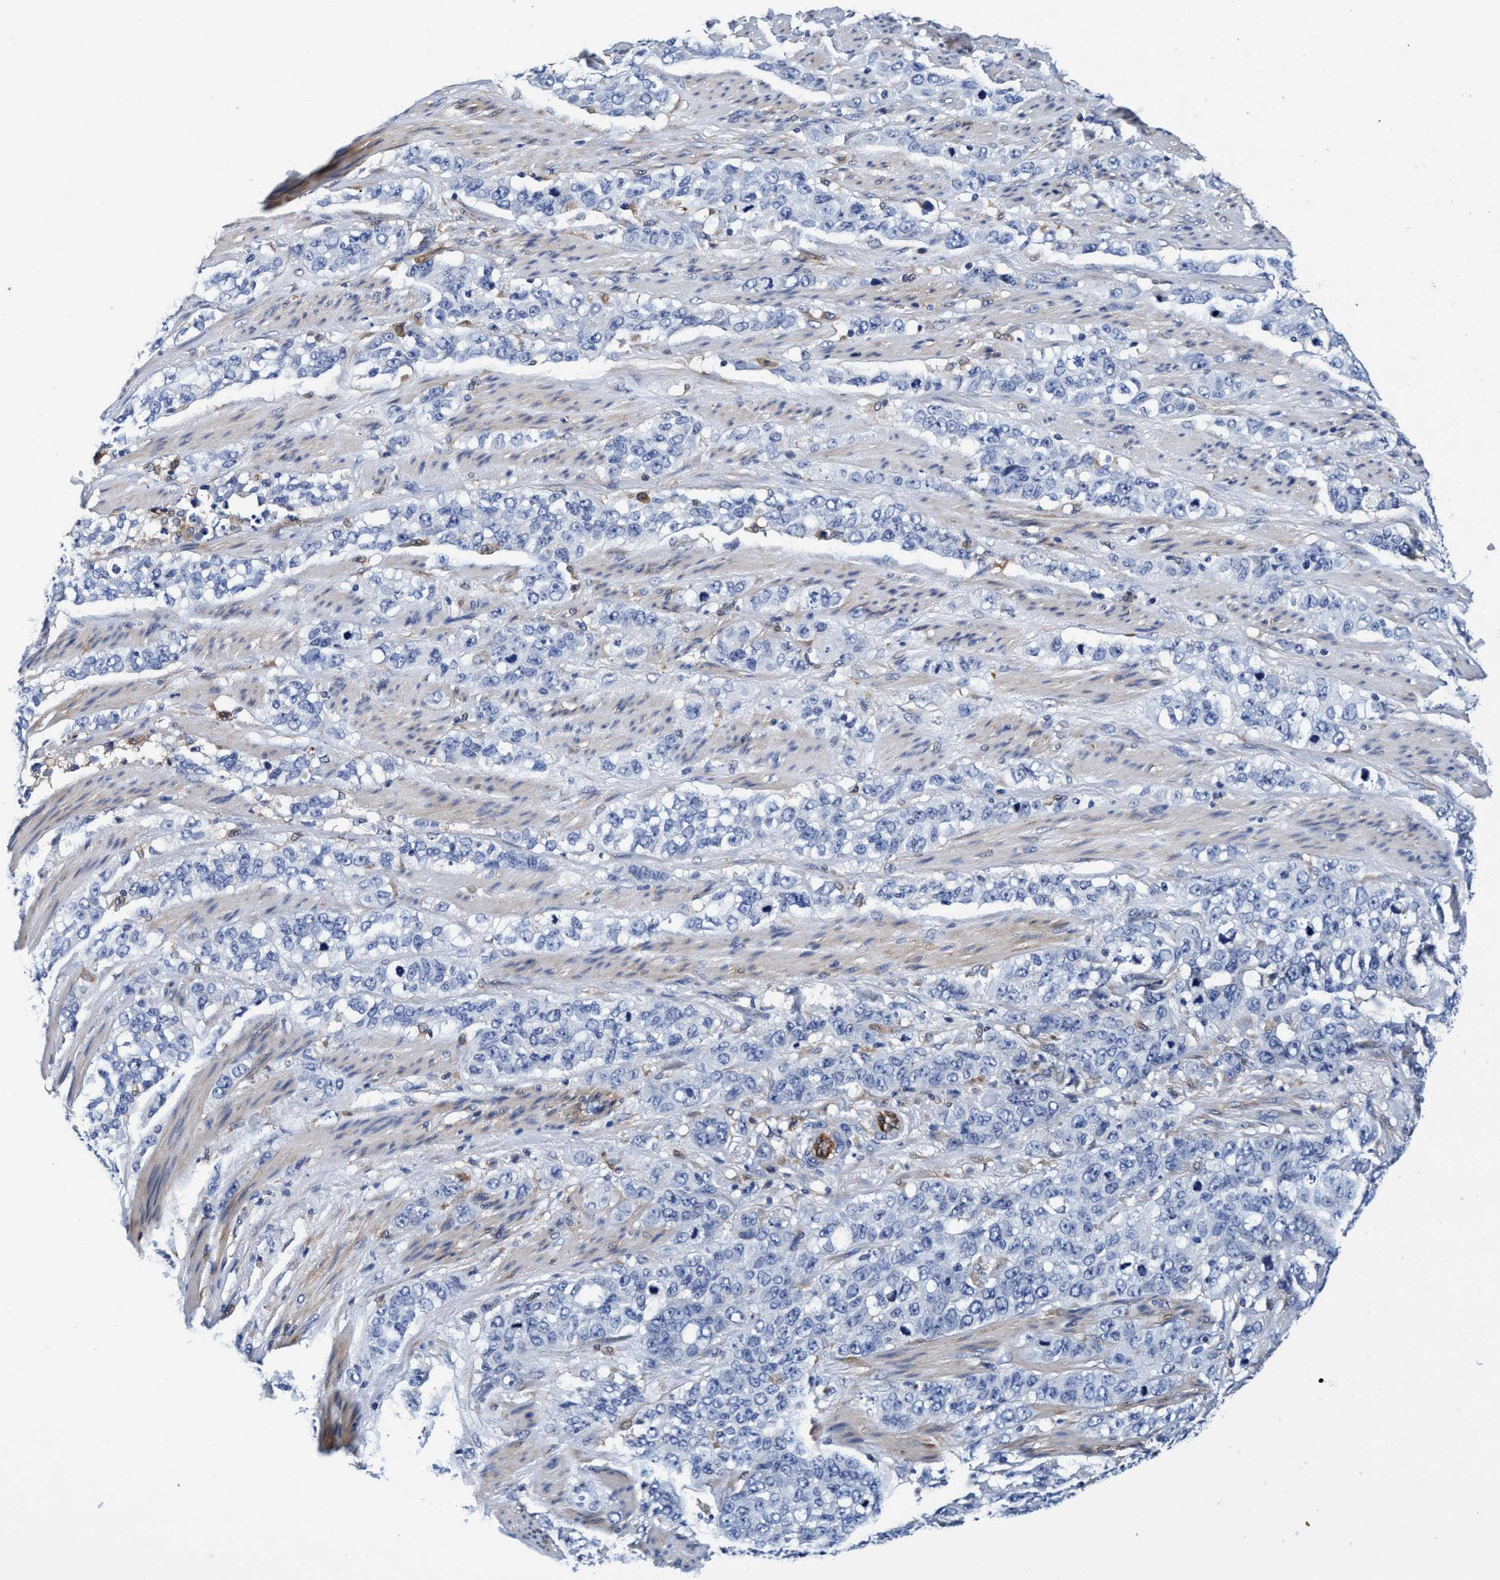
{"staining": {"intensity": "negative", "quantity": "none", "location": "none"}, "tissue": "stomach cancer", "cell_type": "Tumor cells", "image_type": "cancer", "snomed": [{"axis": "morphology", "description": "Adenocarcinoma, NOS"}, {"axis": "topography", "description": "Stomach"}], "caption": "This is a image of IHC staining of stomach cancer, which shows no positivity in tumor cells.", "gene": "UBALD2", "patient": {"sex": "male", "age": 48}}